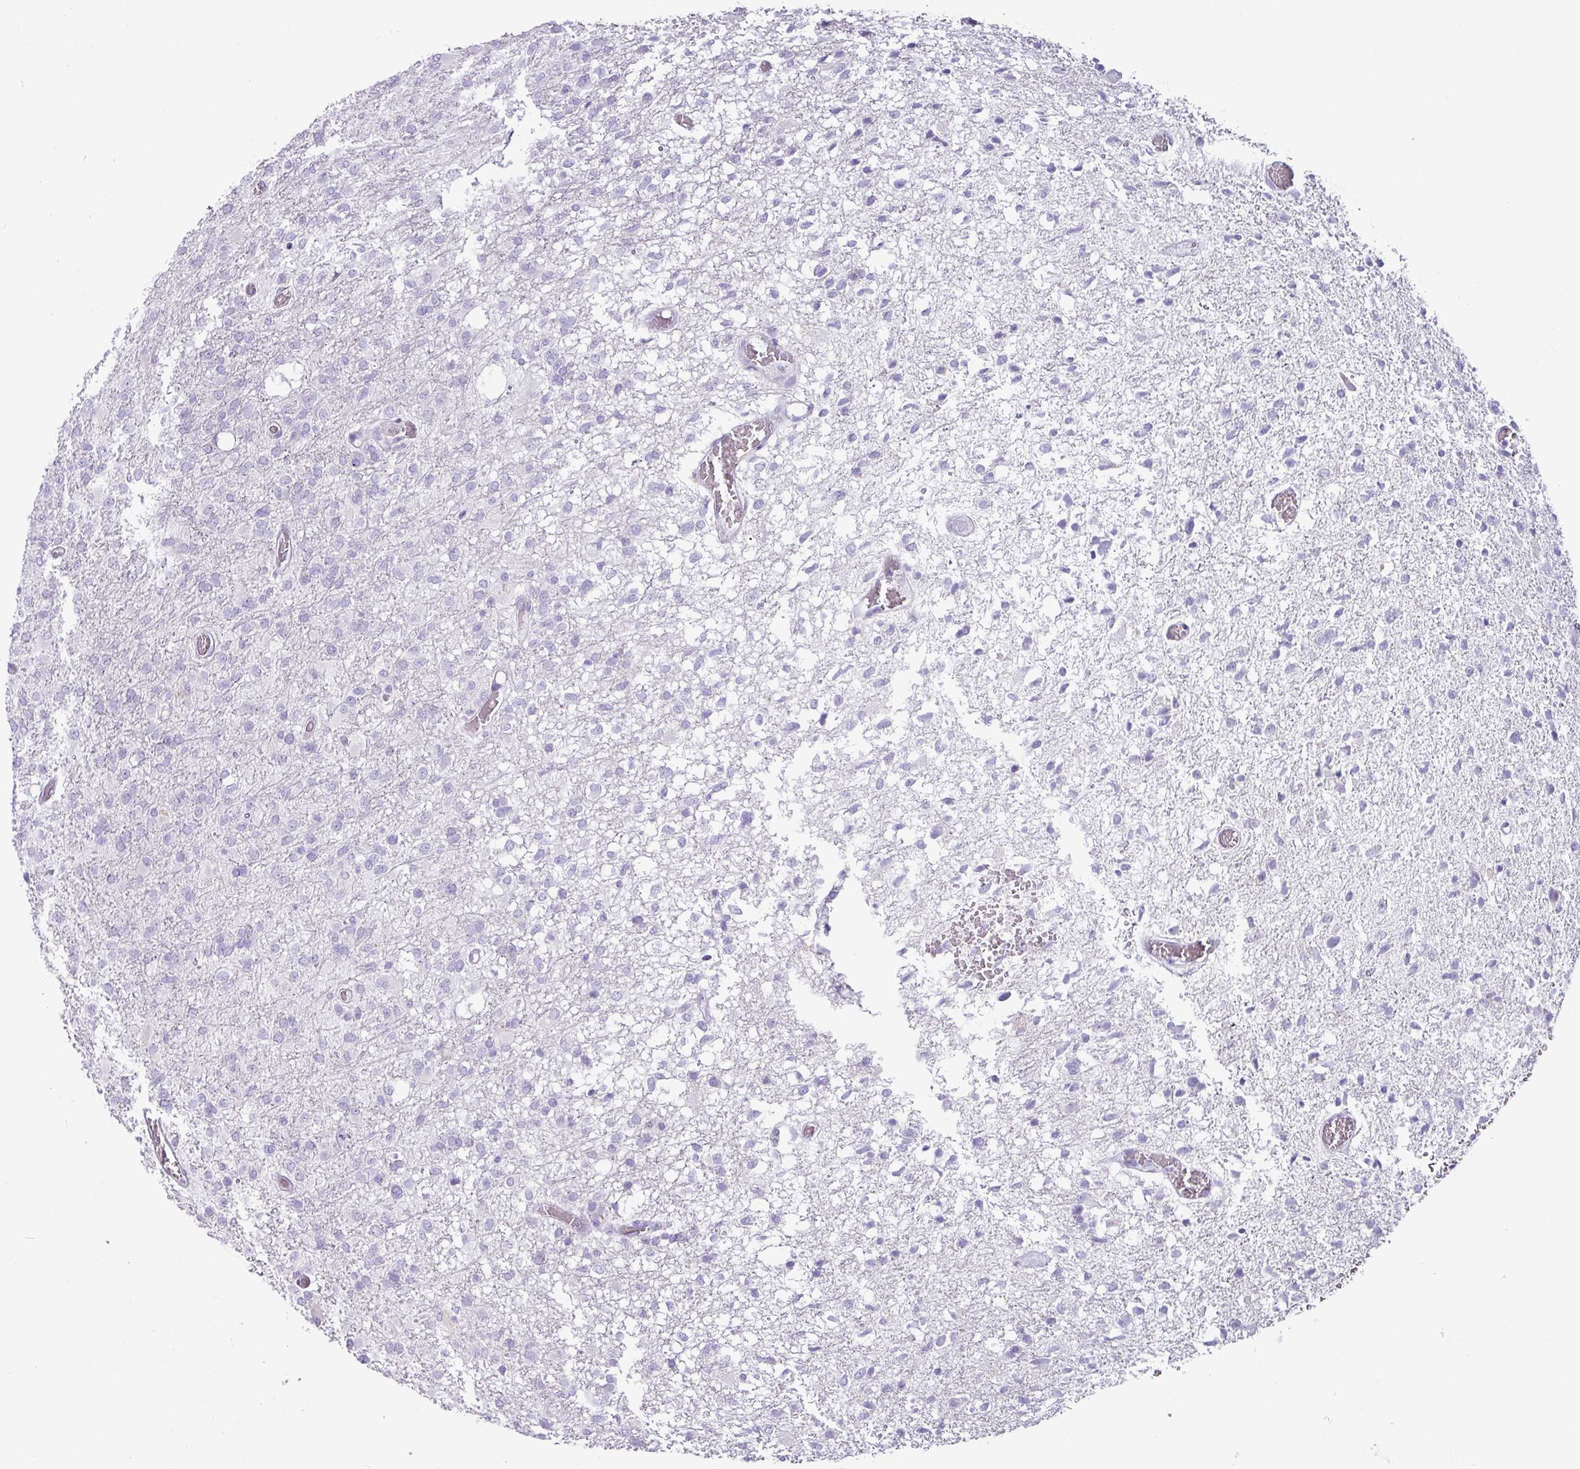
{"staining": {"intensity": "negative", "quantity": "none", "location": "none"}, "tissue": "glioma", "cell_type": "Tumor cells", "image_type": "cancer", "snomed": [{"axis": "morphology", "description": "Glioma, malignant, High grade"}, {"axis": "topography", "description": "Brain"}], "caption": "Immunohistochemistry histopathology image of neoplastic tissue: human glioma stained with DAB demonstrates no significant protein positivity in tumor cells.", "gene": "NCCRP1", "patient": {"sex": "female", "age": 74}}